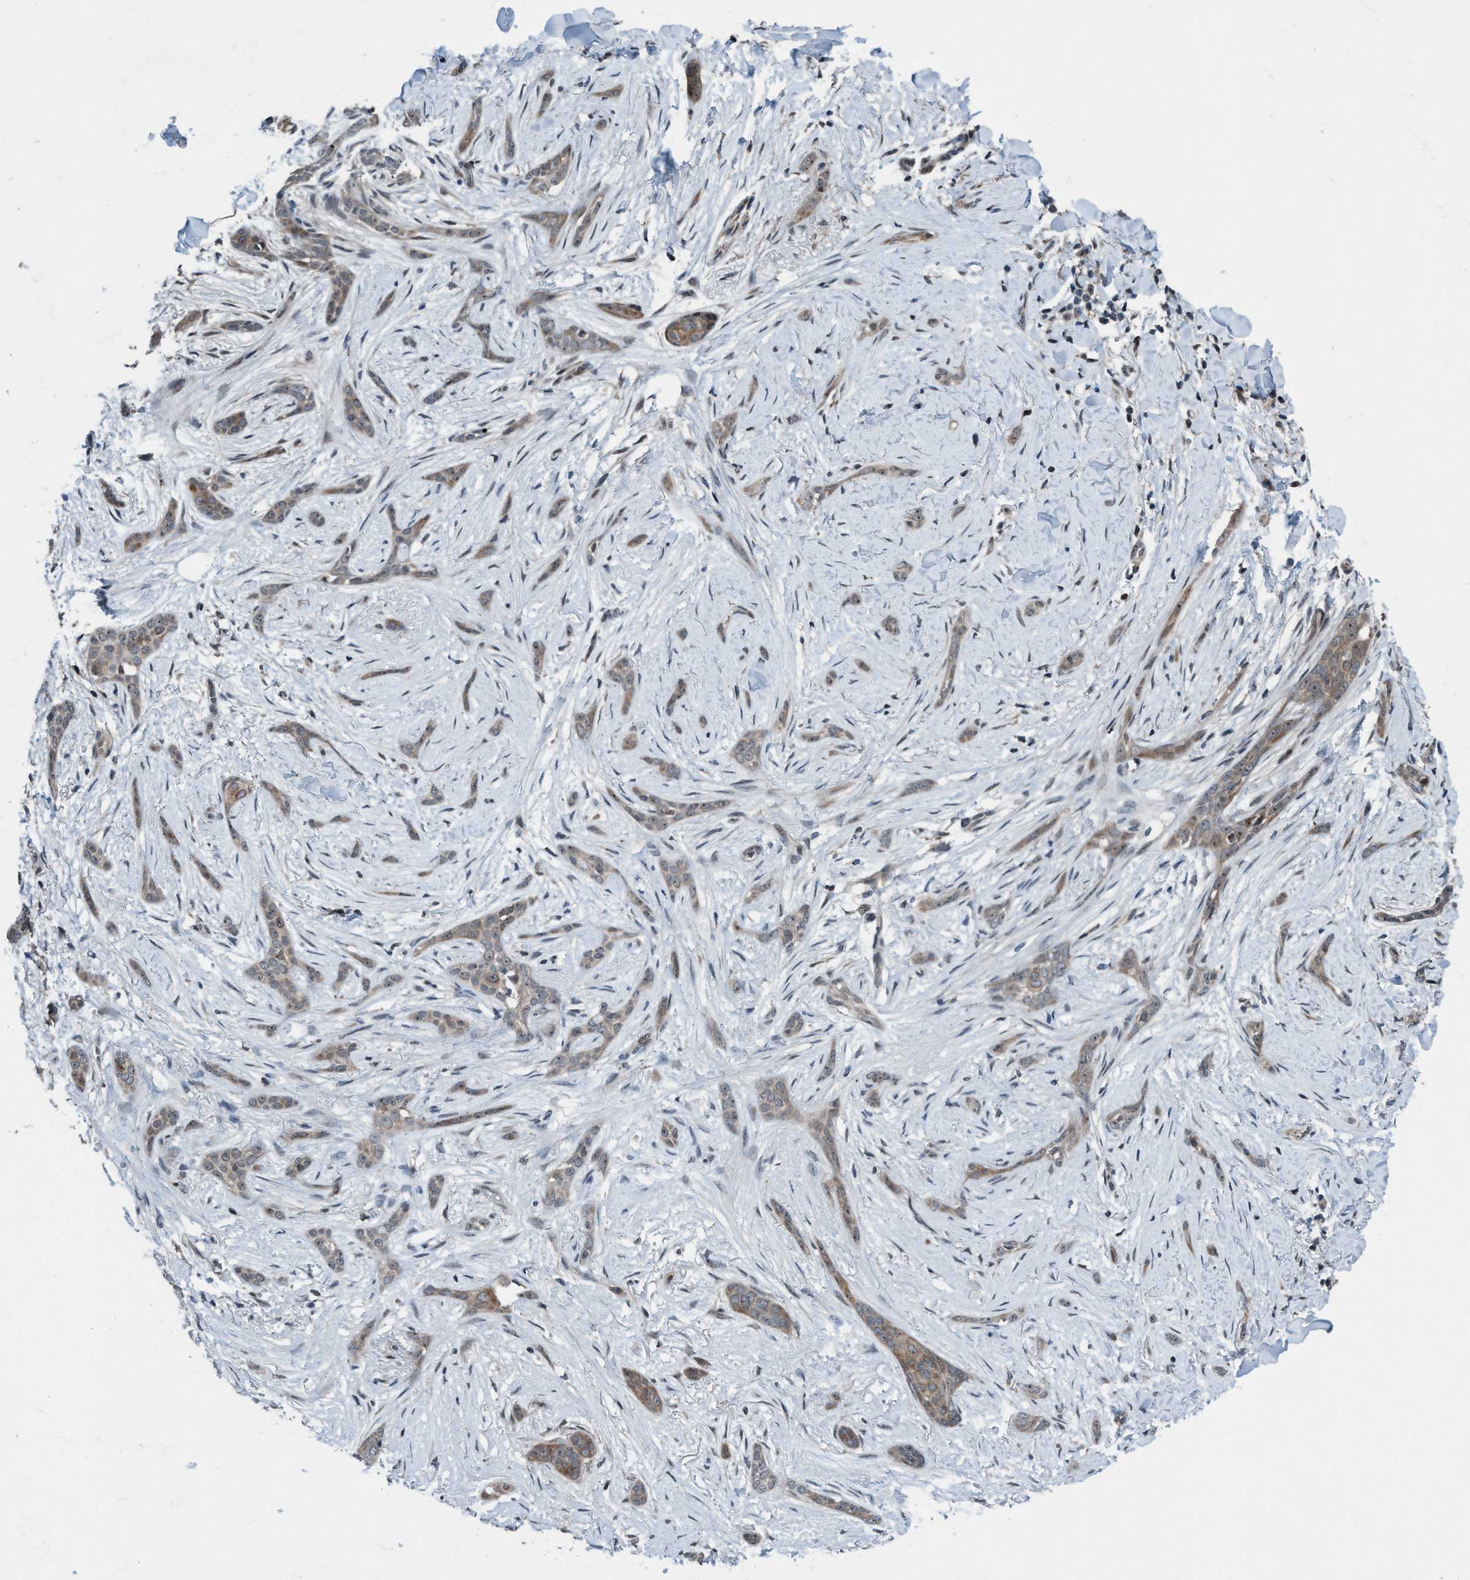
{"staining": {"intensity": "weak", "quantity": ">75%", "location": "cytoplasmic/membranous"}, "tissue": "skin cancer", "cell_type": "Tumor cells", "image_type": "cancer", "snomed": [{"axis": "morphology", "description": "Basal cell carcinoma"}, {"axis": "morphology", "description": "Adnexal tumor, benign"}, {"axis": "topography", "description": "Skin"}], "caption": "This is a histology image of IHC staining of basal cell carcinoma (skin), which shows weak staining in the cytoplasmic/membranous of tumor cells.", "gene": "NISCH", "patient": {"sex": "female", "age": 42}}